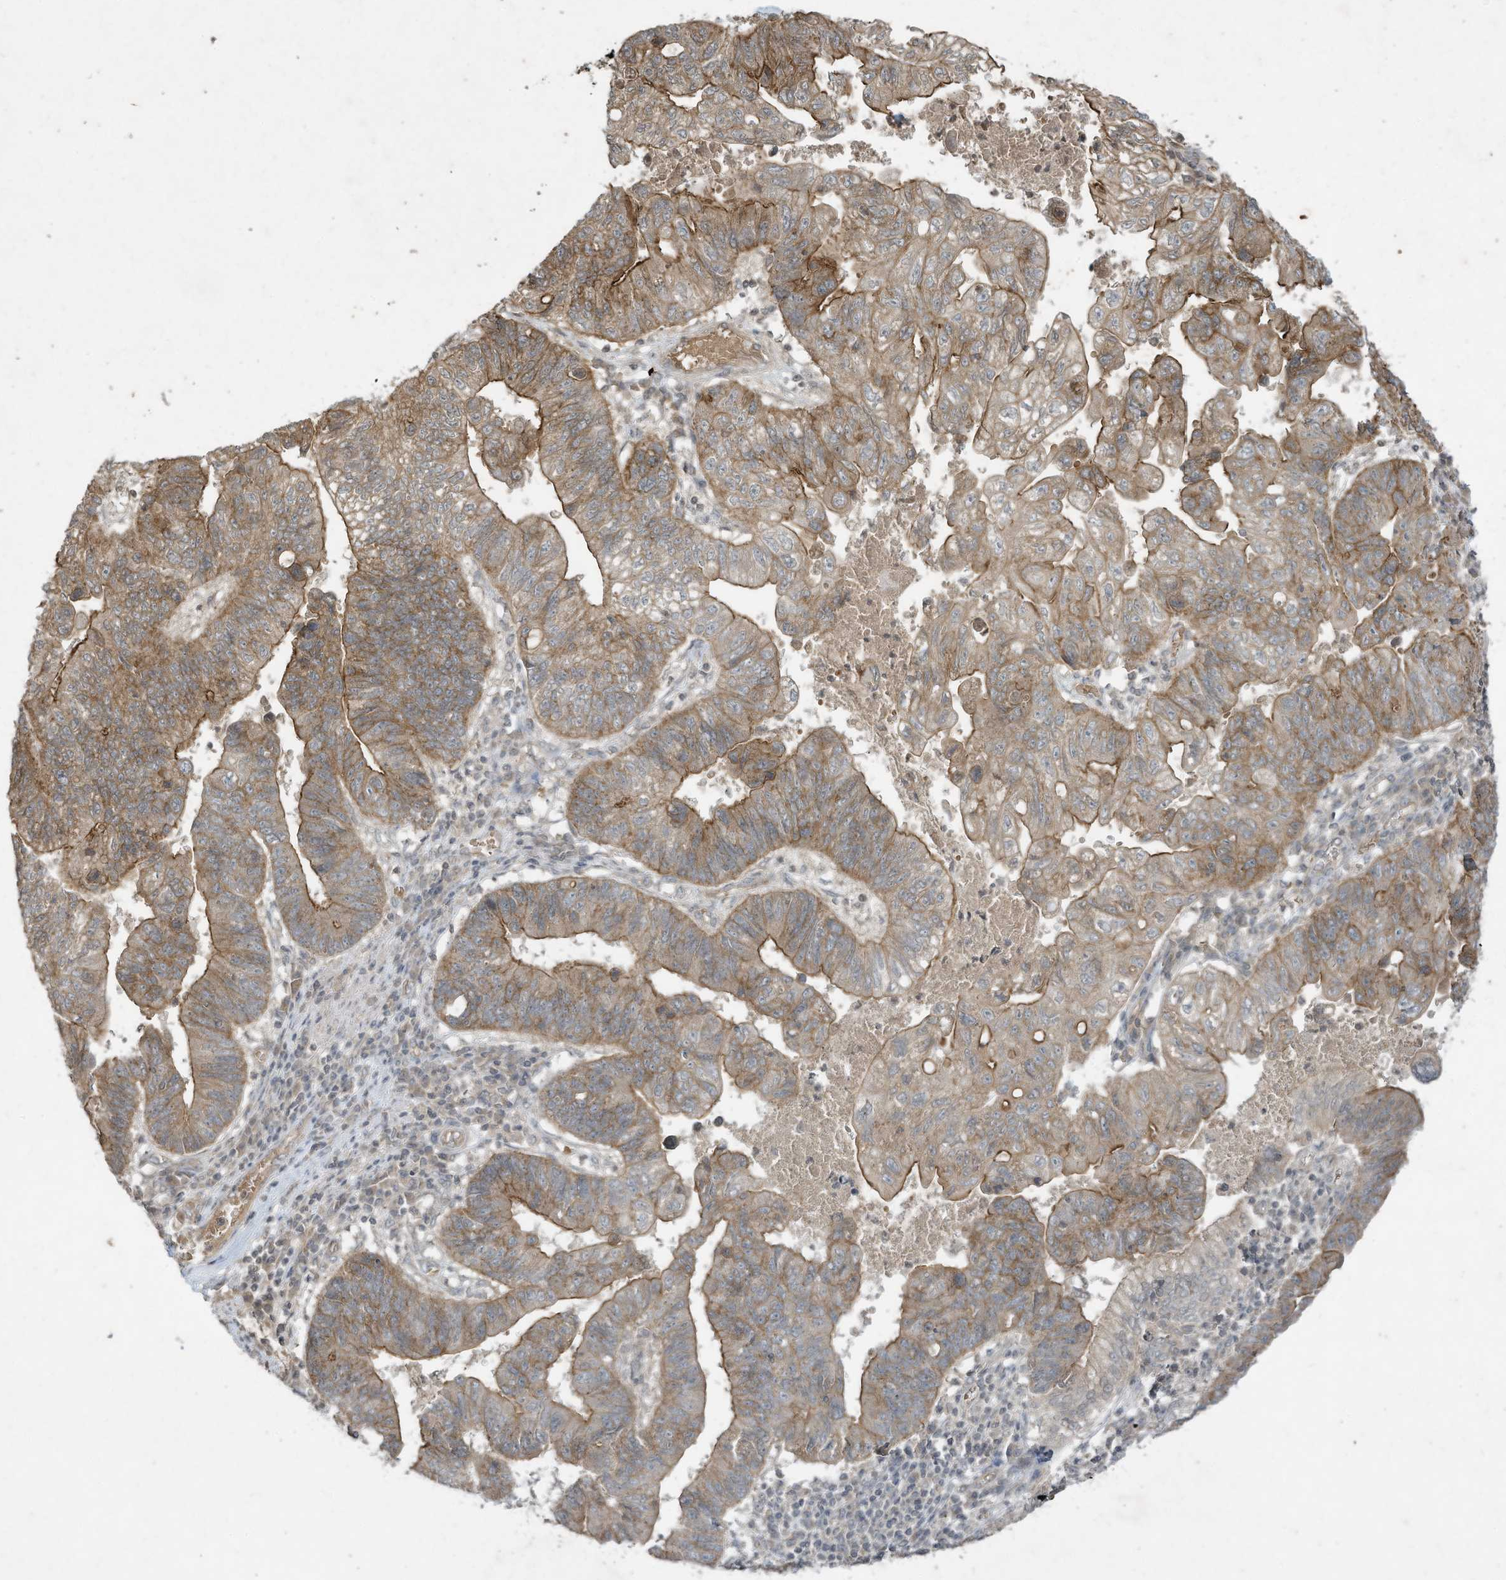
{"staining": {"intensity": "moderate", "quantity": ">75%", "location": "cytoplasmic/membranous"}, "tissue": "stomach cancer", "cell_type": "Tumor cells", "image_type": "cancer", "snomed": [{"axis": "morphology", "description": "Adenocarcinoma, NOS"}, {"axis": "topography", "description": "Stomach"}], "caption": "Stomach cancer (adenocarcinoma) stained for a protein demonstrates moderate cytoplasmic/membranous positivity in tumor cells.", "gene": "MATN2", "patient": {"sex": "male", "age": 59}}